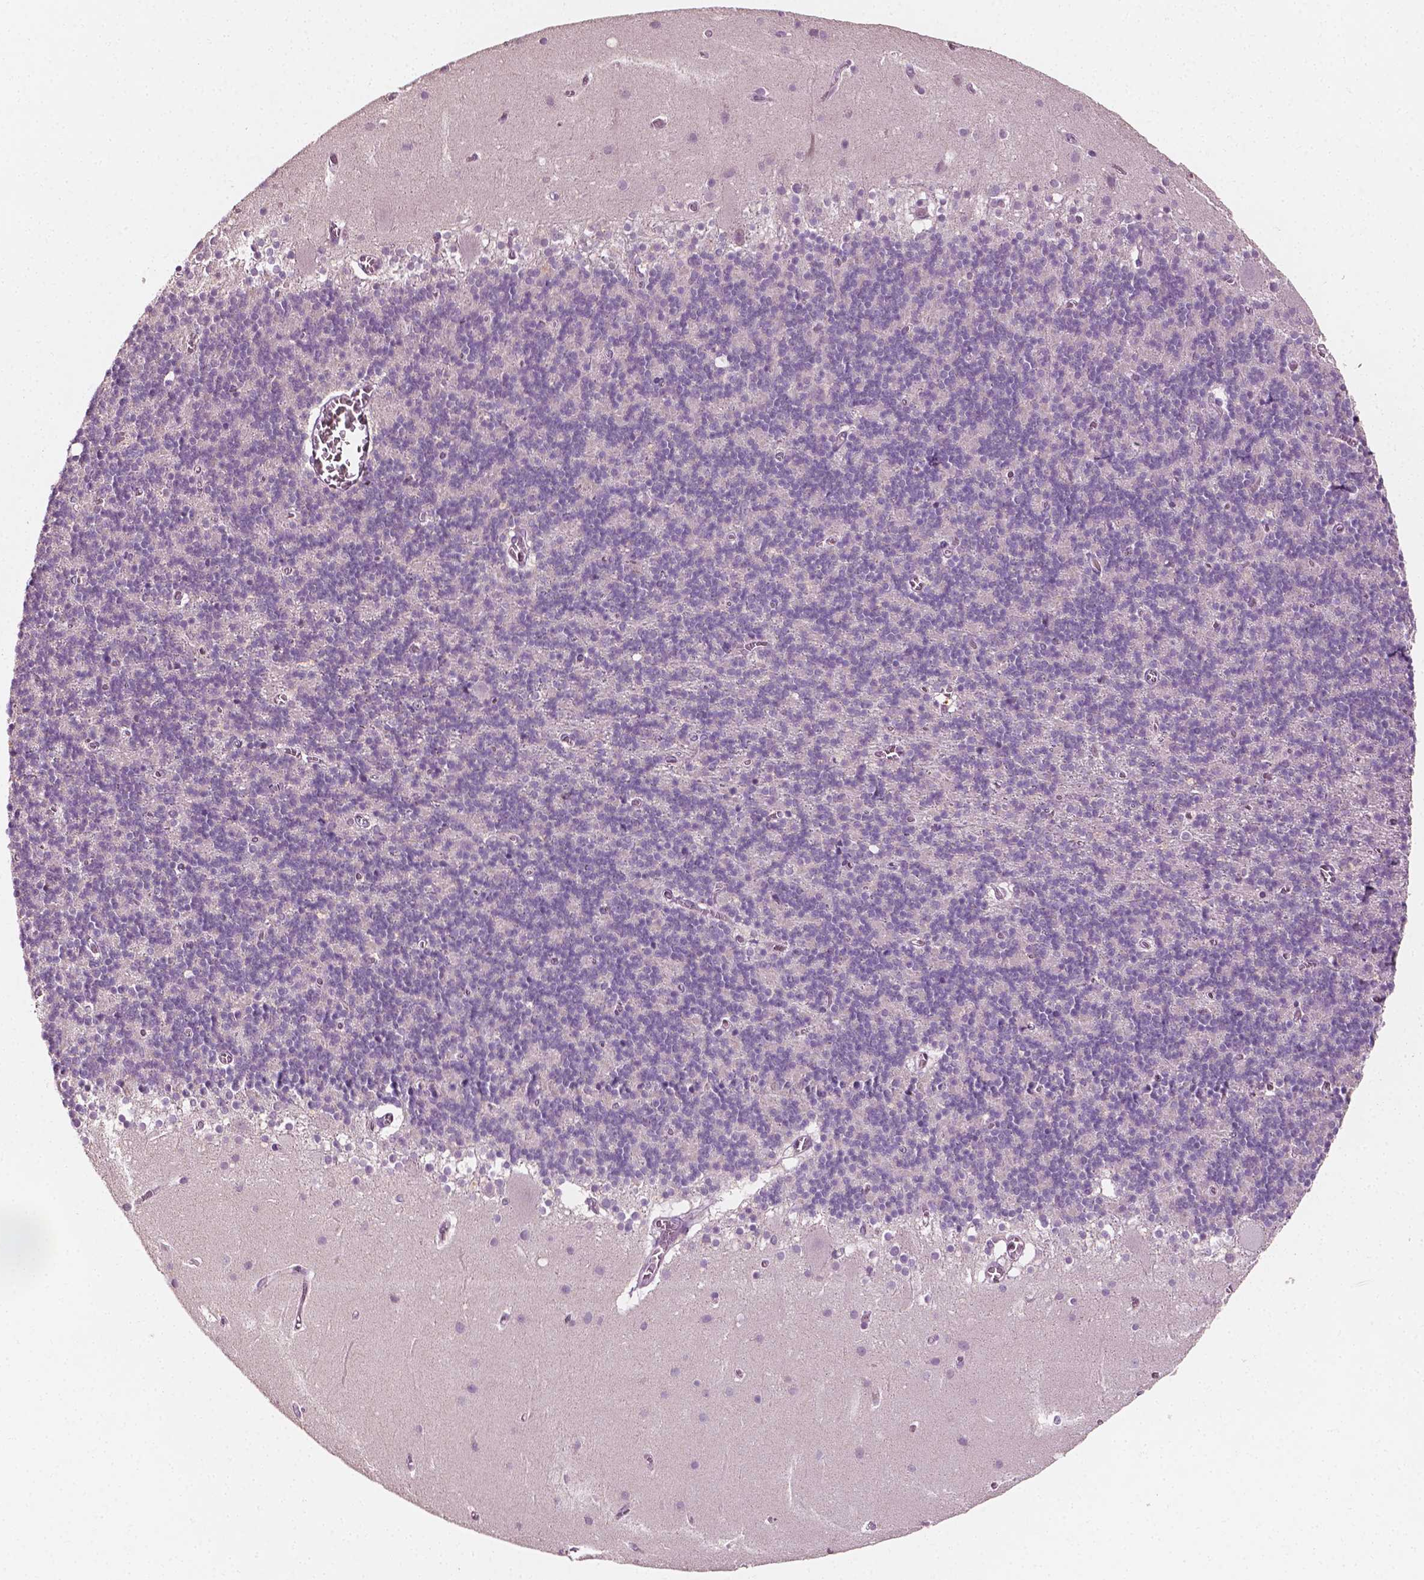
{"staining": {"intensity": "negative", "quantity": "none", "location": "none"}, "tissue": "cerebellum", "cell_type": "Cells in granular layer", "image_type": "normal", "snomed": [{"axis": "morphology", "description": "Normal tissue, NOS"}, {"axis": "topography", "description": "Cerebellum"}], "caption": "This is a histopathology image of immunohistochemistry (IHC) staining of unremarkable cerebellum, which shows no expression in cells in granular layer.", "gene": "PLA2R1", "patient": {"sex": "male", "age": 70}}